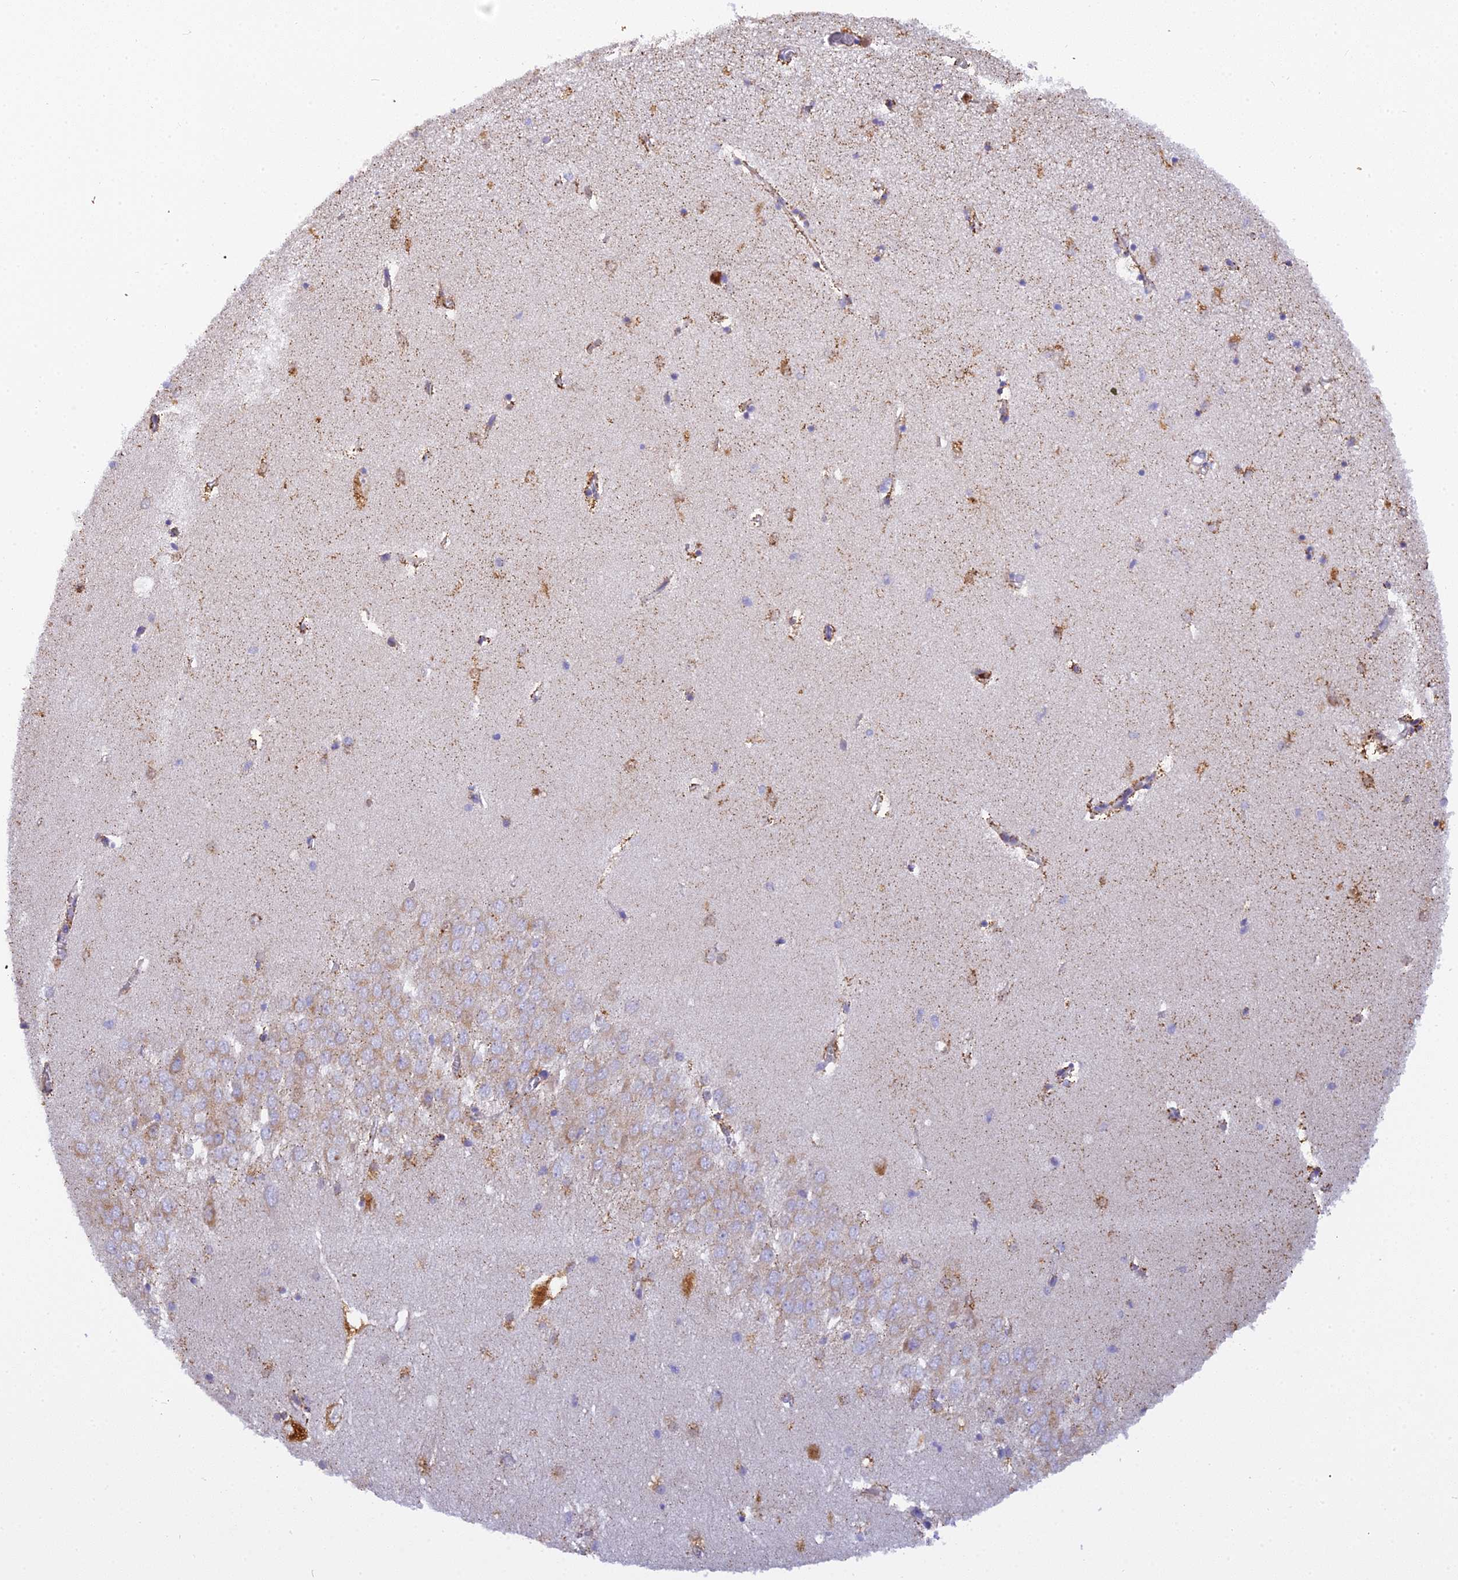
{"staining": {"intensity": "moderate", "quantity": "<25%", "location": "cytoplasmic/membranous"}, "tissue": "hippocampus", "cell_type": "Glial cells", "image_type": "normal", "snomed": [{"axis": "morphology", "description": "Normal tissue, NOS"}, {"axis": "topography", "description": "Hippocampus"}], "caption": "Immunohistochemical staining of unremarkable human hippocampus reveals moderate cytoplasmic/membranous protein positivity in approximately <25% of glial cells.", "gene": "CLCN7", "patient": {"sex": "female", "age": 64}}